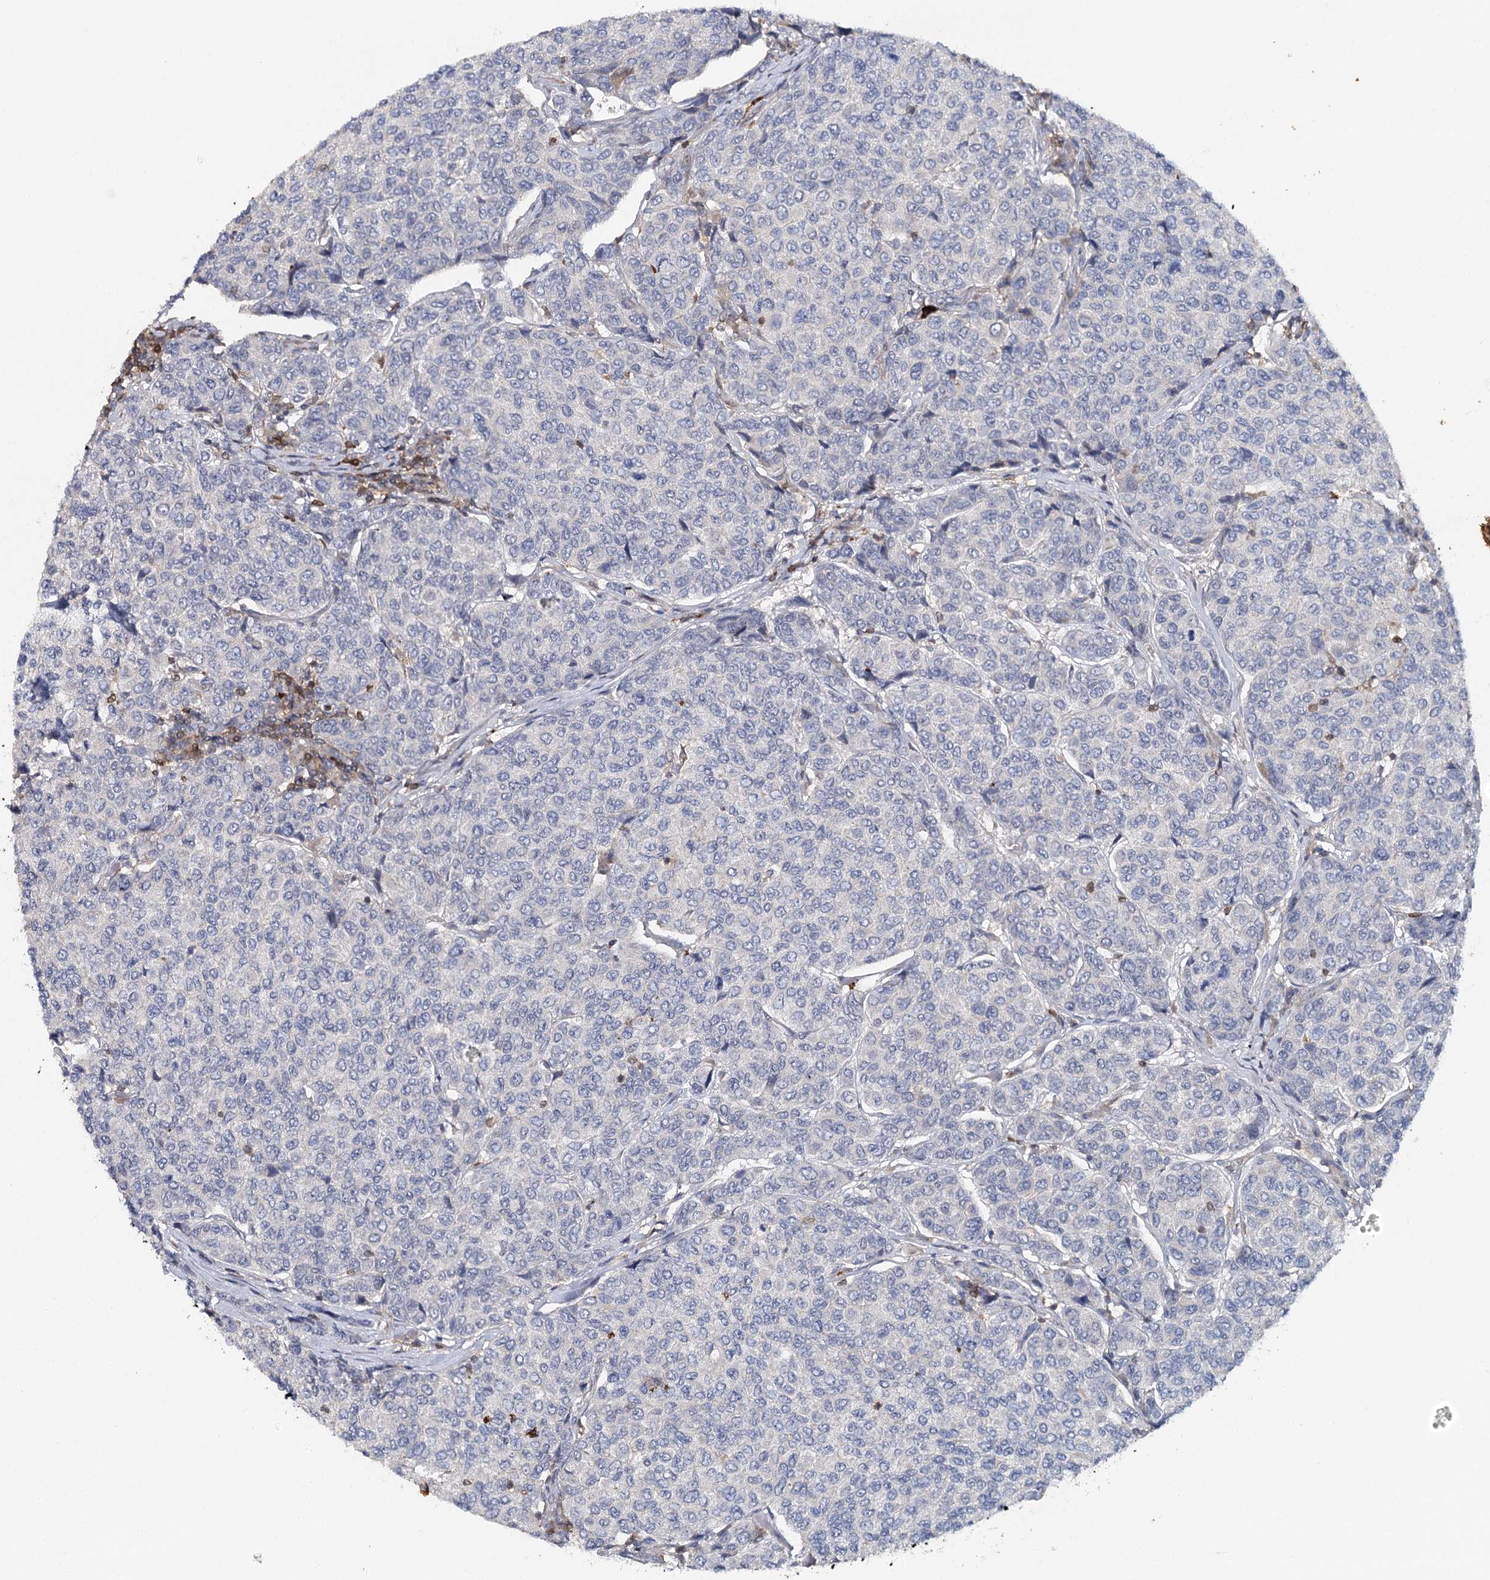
{"staining": {"intensity": "negative", "quantity": "none", "location": "none"}, "tissue": "breast cancer", "cell_type": "Tumor cells", "image_type": "cancer", "snomed": [{"axis": "morphology", "description": "Duct carcinoma"}, {"axis": "topography", "description": "Breast"}], "caption": "Tumor cells show no significant expression in breast cancer (infiltrating ductal carcinoma). (Immunohistochemistry (ihc), brightfield microscopy, high magnification).", "gene": "SLC41A2", "patient": {"sex": "female", "age": 55}}